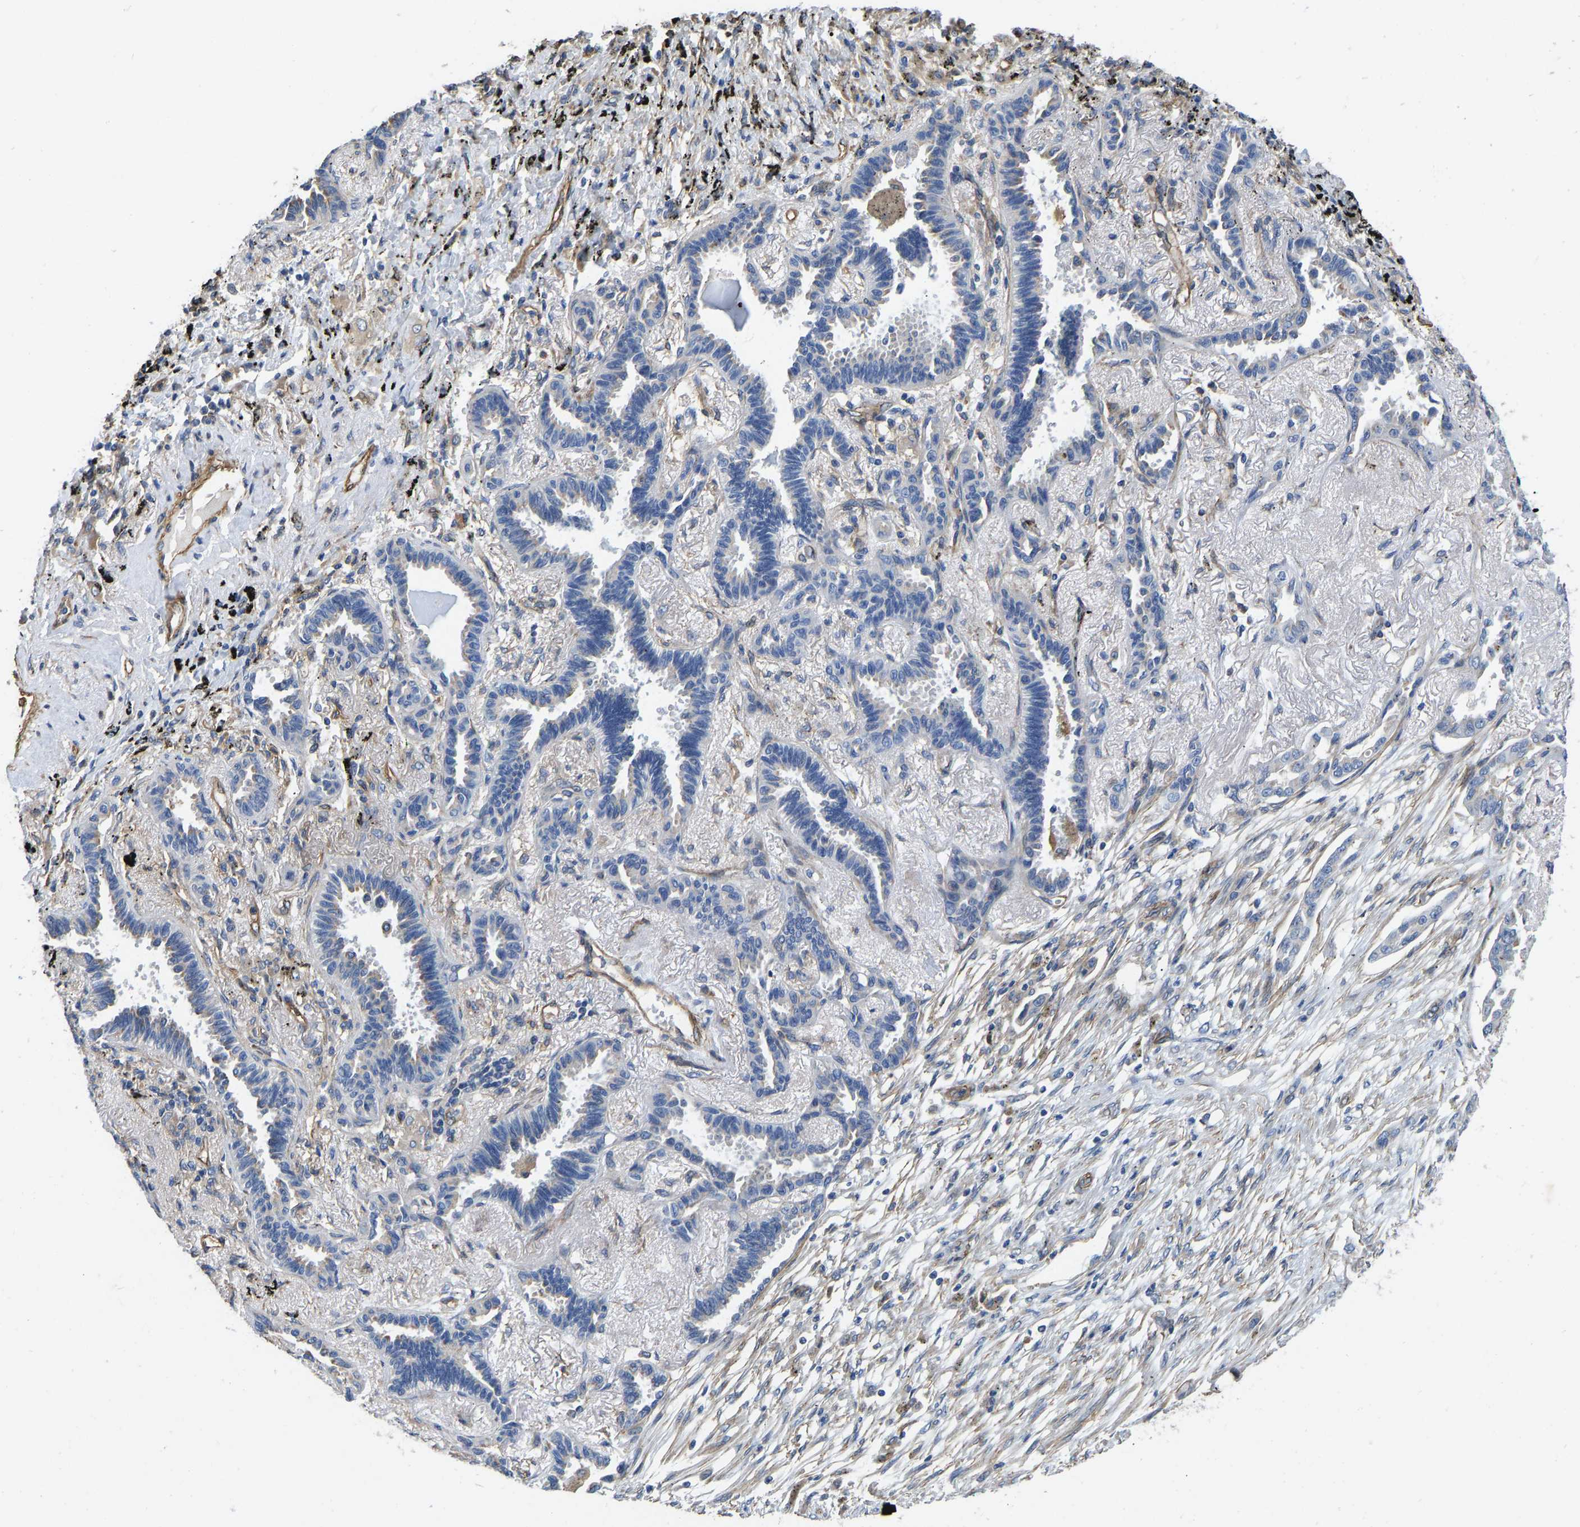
{"staining": {"intensity": "negative", "quantity": "none", "location": "none"}, "tissue": "lung cancer", "cell_type": "Tumor cells", "image_type": "cancer", "snomed": [{"axis": "morphology", "description": "Adenocarcinoma, NOS"}, {"axis": "topography", "description": "Lung"}], "caption": "Tumor cells show no significant protein expression in lung cancer. (Immunohistochemistry (ihc), brightfield microscopy, high magnification).", "gene": "ELMO2", "patient": {"sex": "male", "age": 59}}